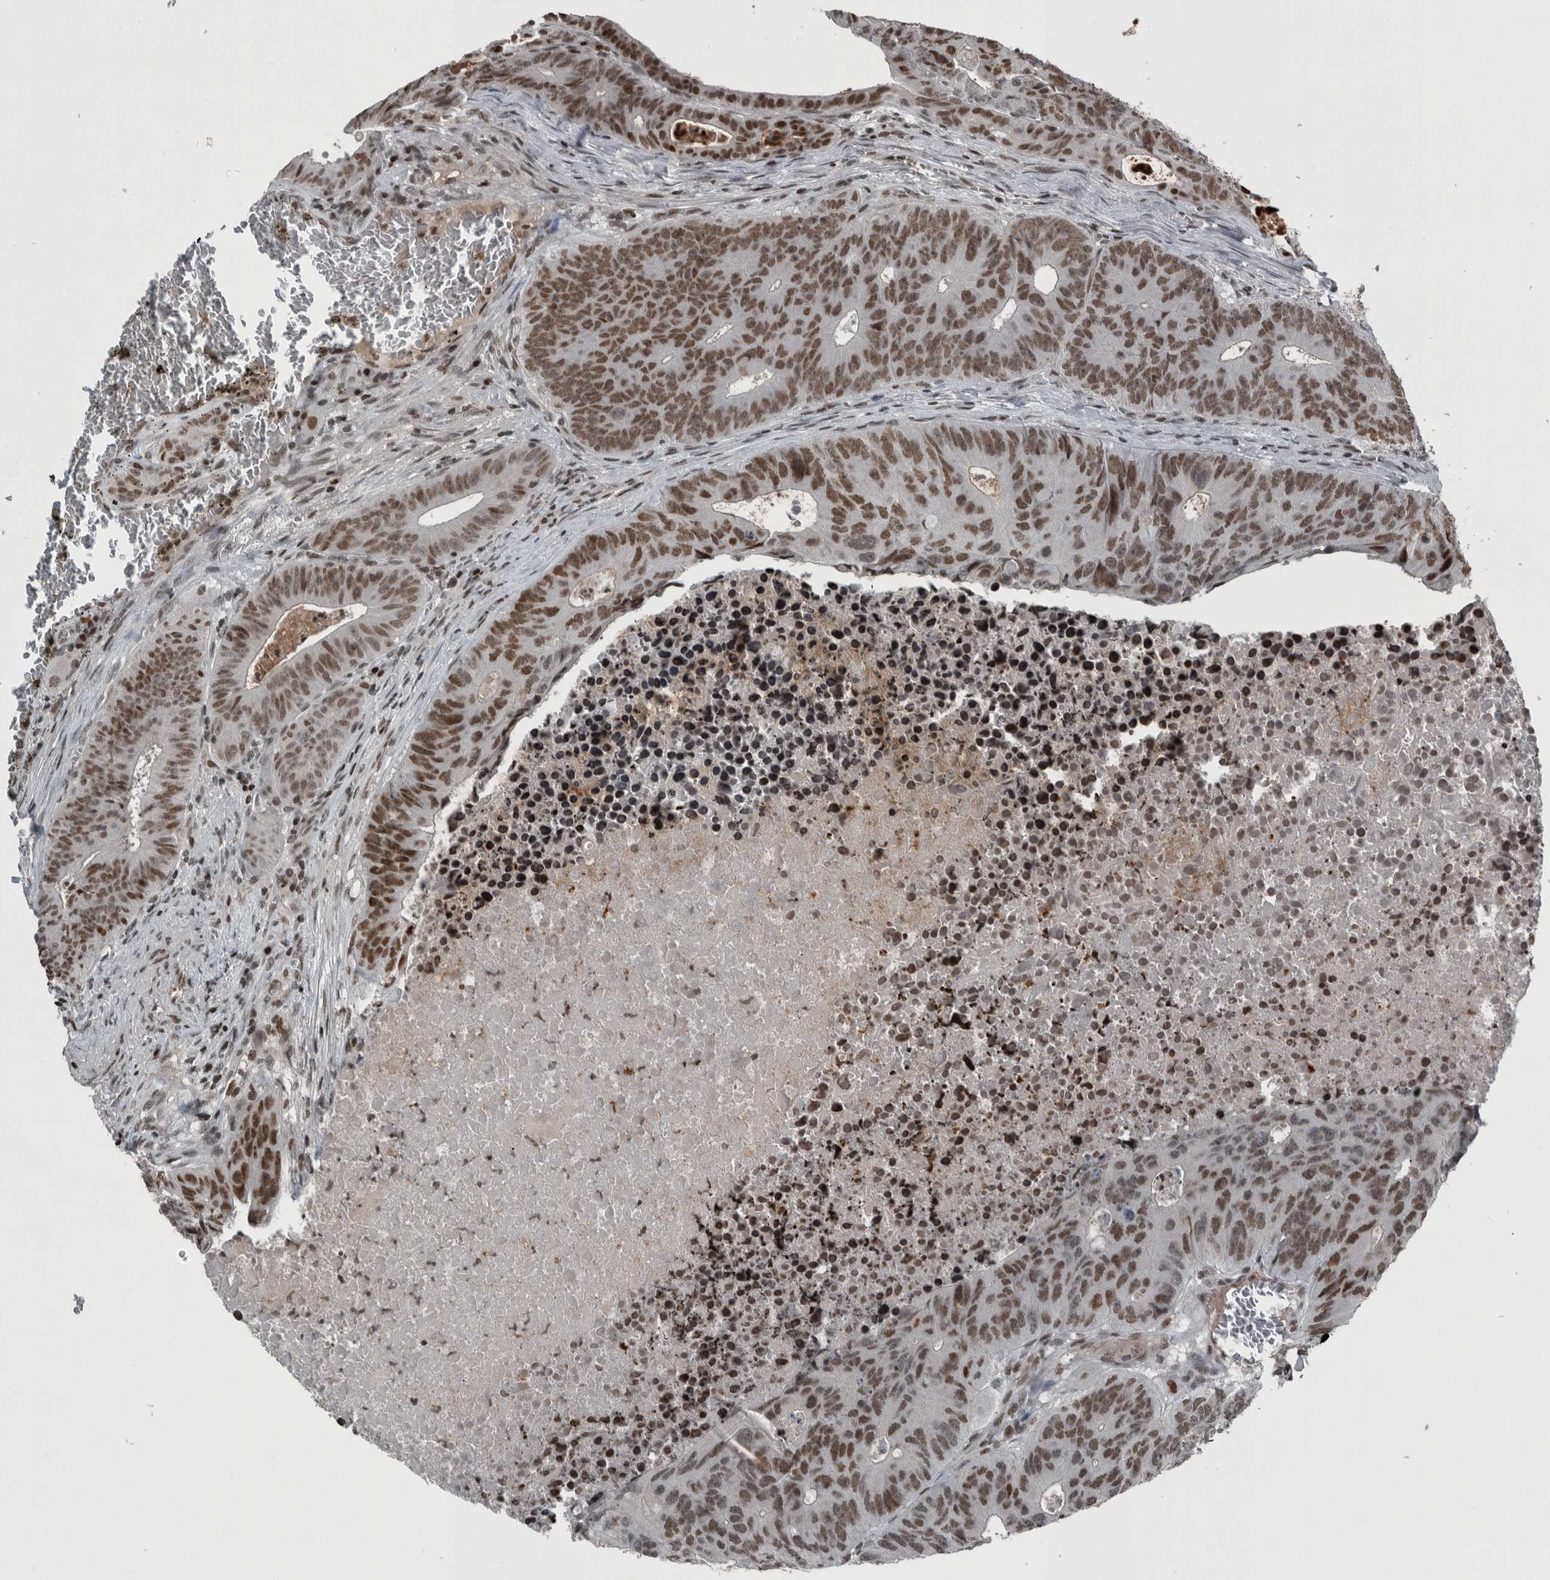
{"staining": {"intensity": "moderate", "quantity": ">75%", "location": "nuclear"}, "tissue": "colorectal cancer", "cell_type": "Tumor cells", "image_type": "cancer", "snomed": [{"axis": "morphology", "description": "Adenocarcinoma, NOS"}, {"axis": "topography", "description": "Colon"}], "caption": "Colorectal adenocarcinoma was stained to show a protein in brown. There is medium levels of moderate nuclear positivity in approximately >75% of tumor cells.", "gene": "UNC50", "patient": {"sex": "male", "age": 87}}